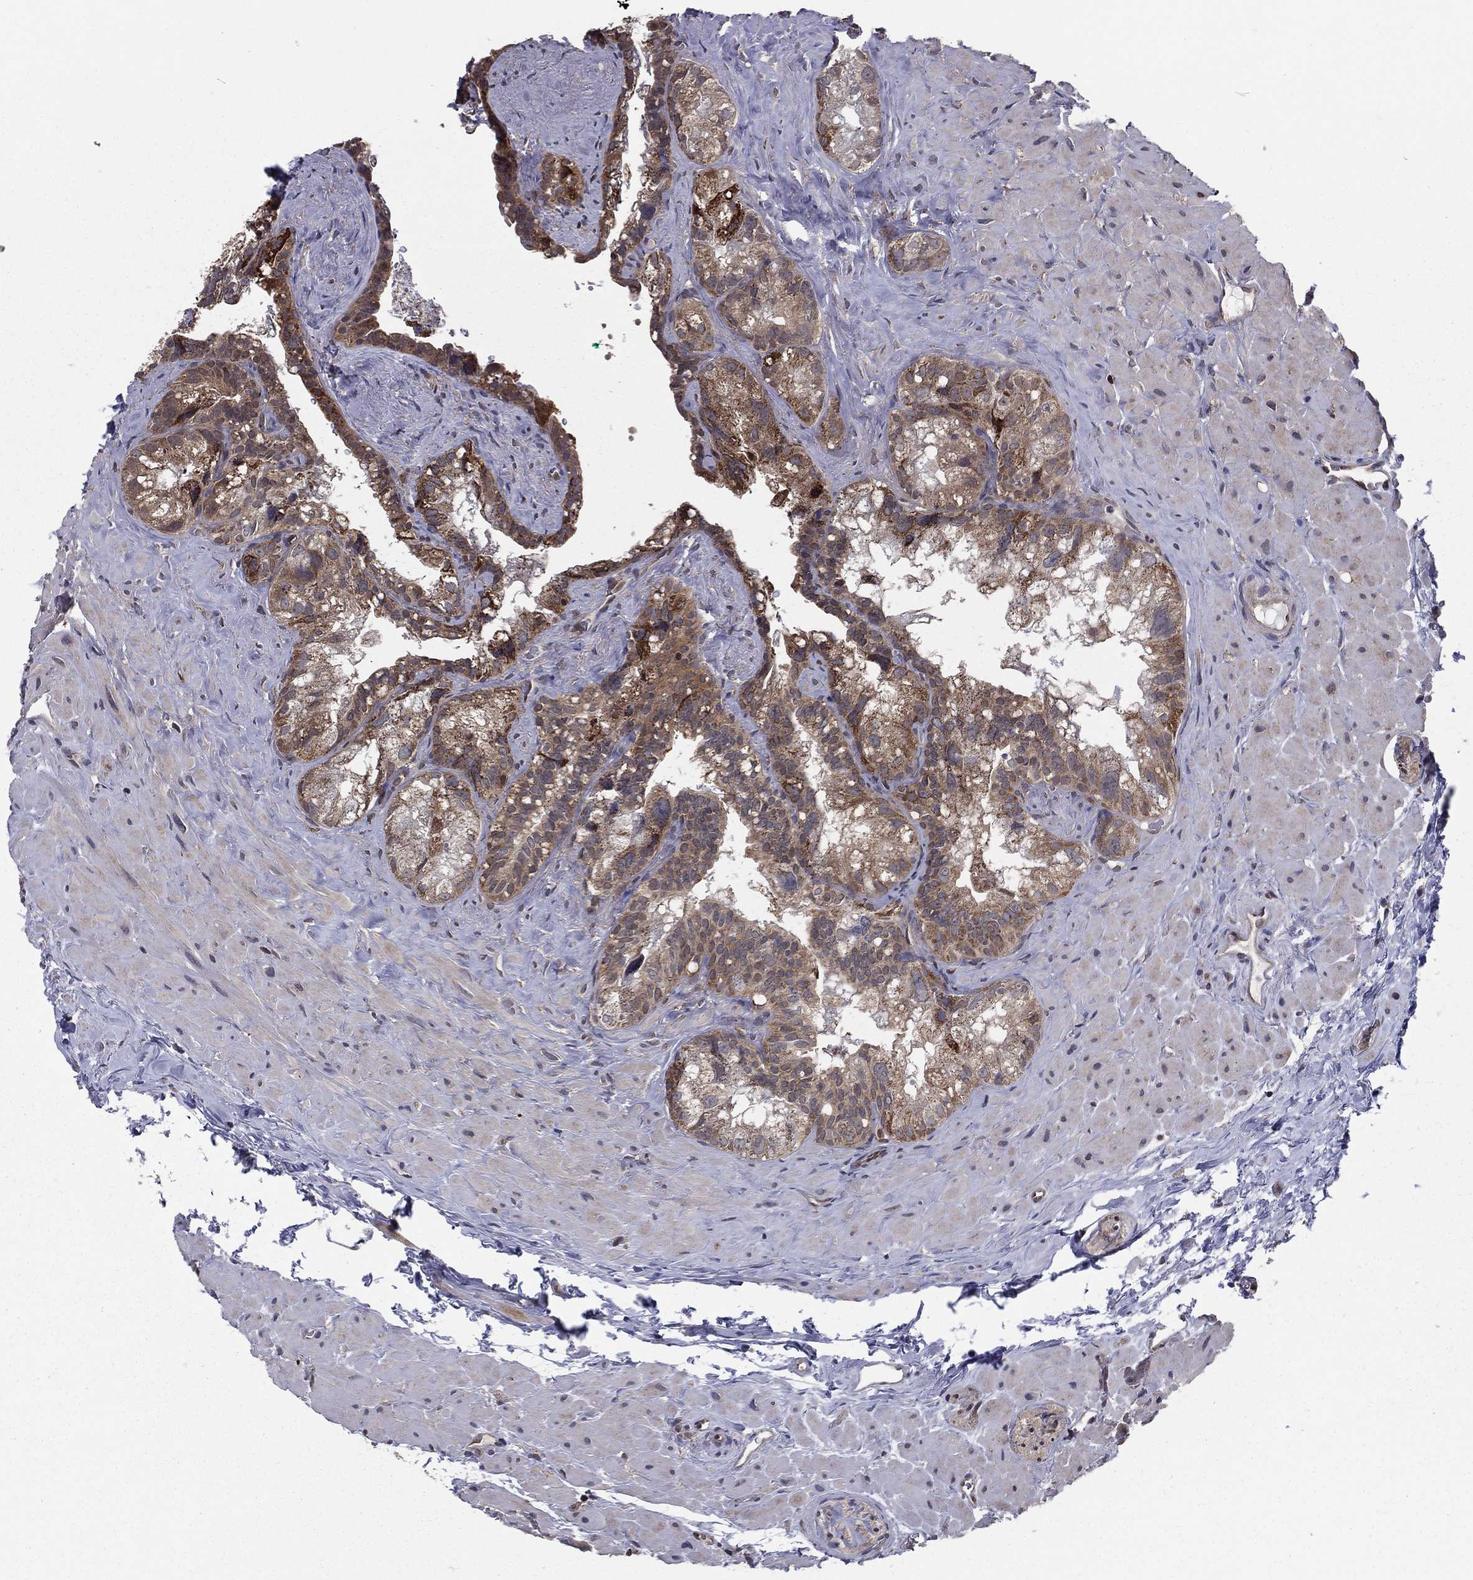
{"staining": {"intensity": "moderate", "quantity": ">75%", "location": "cytoplasmic/membranous"}, "tissue": "seminal vesicle", "cell_type": "Glandular cells", "image_type": "normal", "snomed": [{"axis": "morphology", "description": "Normal tissue, NOS"}, {"axis": "topography", "description": "Seminal veicle"}], "caption": "An image showing moderate cytoplasmic/membranous staining in approximately >75% of glandular cells in benign seminal vesicle, as visualized by brown immunohistochemical staining.", "gene": "ENSG00000288684", "patient": {"sex": "male", "age": 72}}